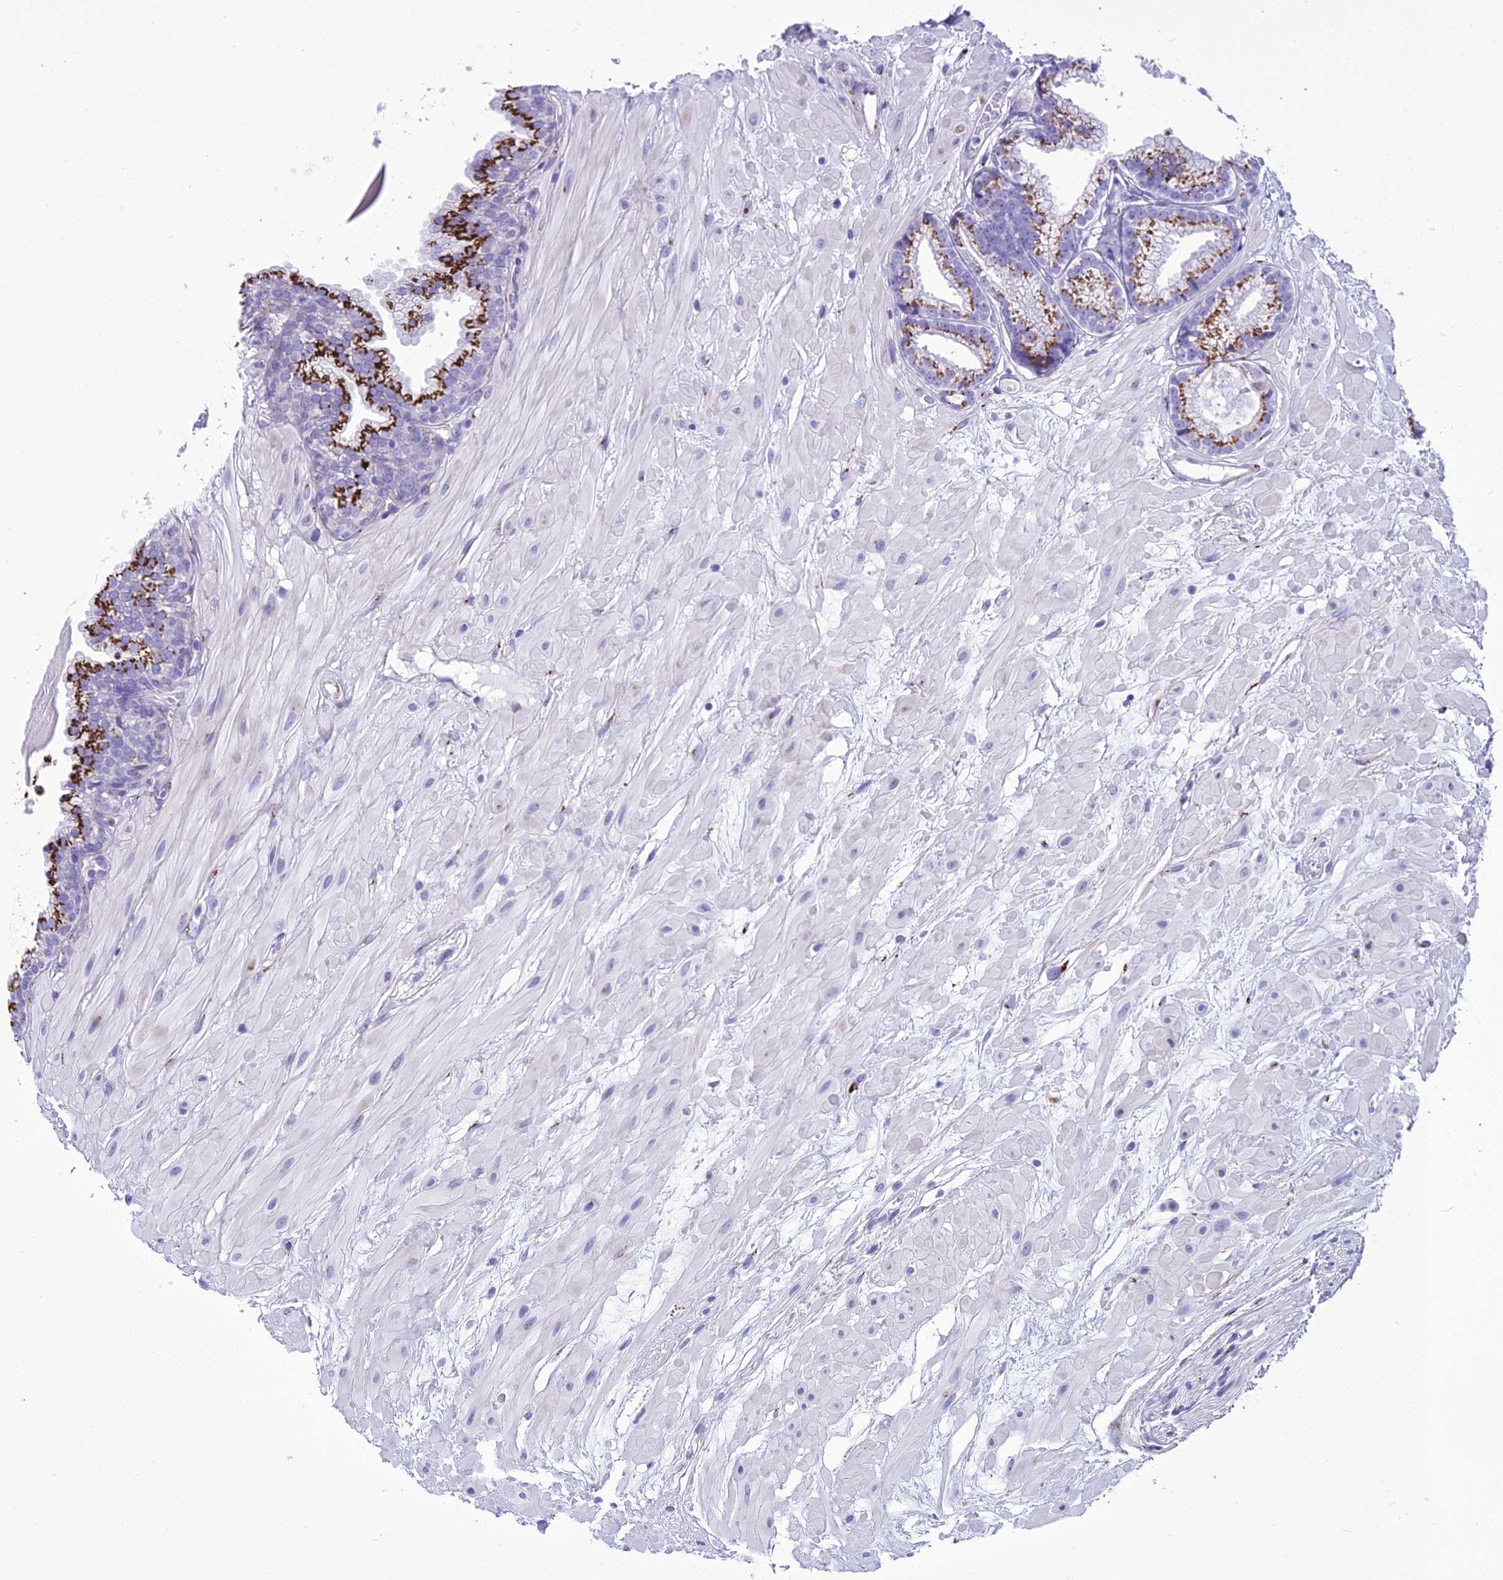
{"staining": {"intensity": "strong", "quantity": ">75%", "location": "cytoplasmic/membranous"}, "tissue": "prostate cancer", "cell_type": "Tumor cells", "image_type": "cancer", "snomed": [{"axis": "morphology", "description": "Adenocarcinoma, Low grade"}, {"axis": "topography", "description": "Prostate"}], "caption": "Immunohistochemical staining of human prostate low-grade adenocarcinoma displays high levels of strong cytoplasmic/membranous positivity in about >75% of tumor cells.", "gene": "GOLM2", "patient": {"sex": "male", "age": 64}}